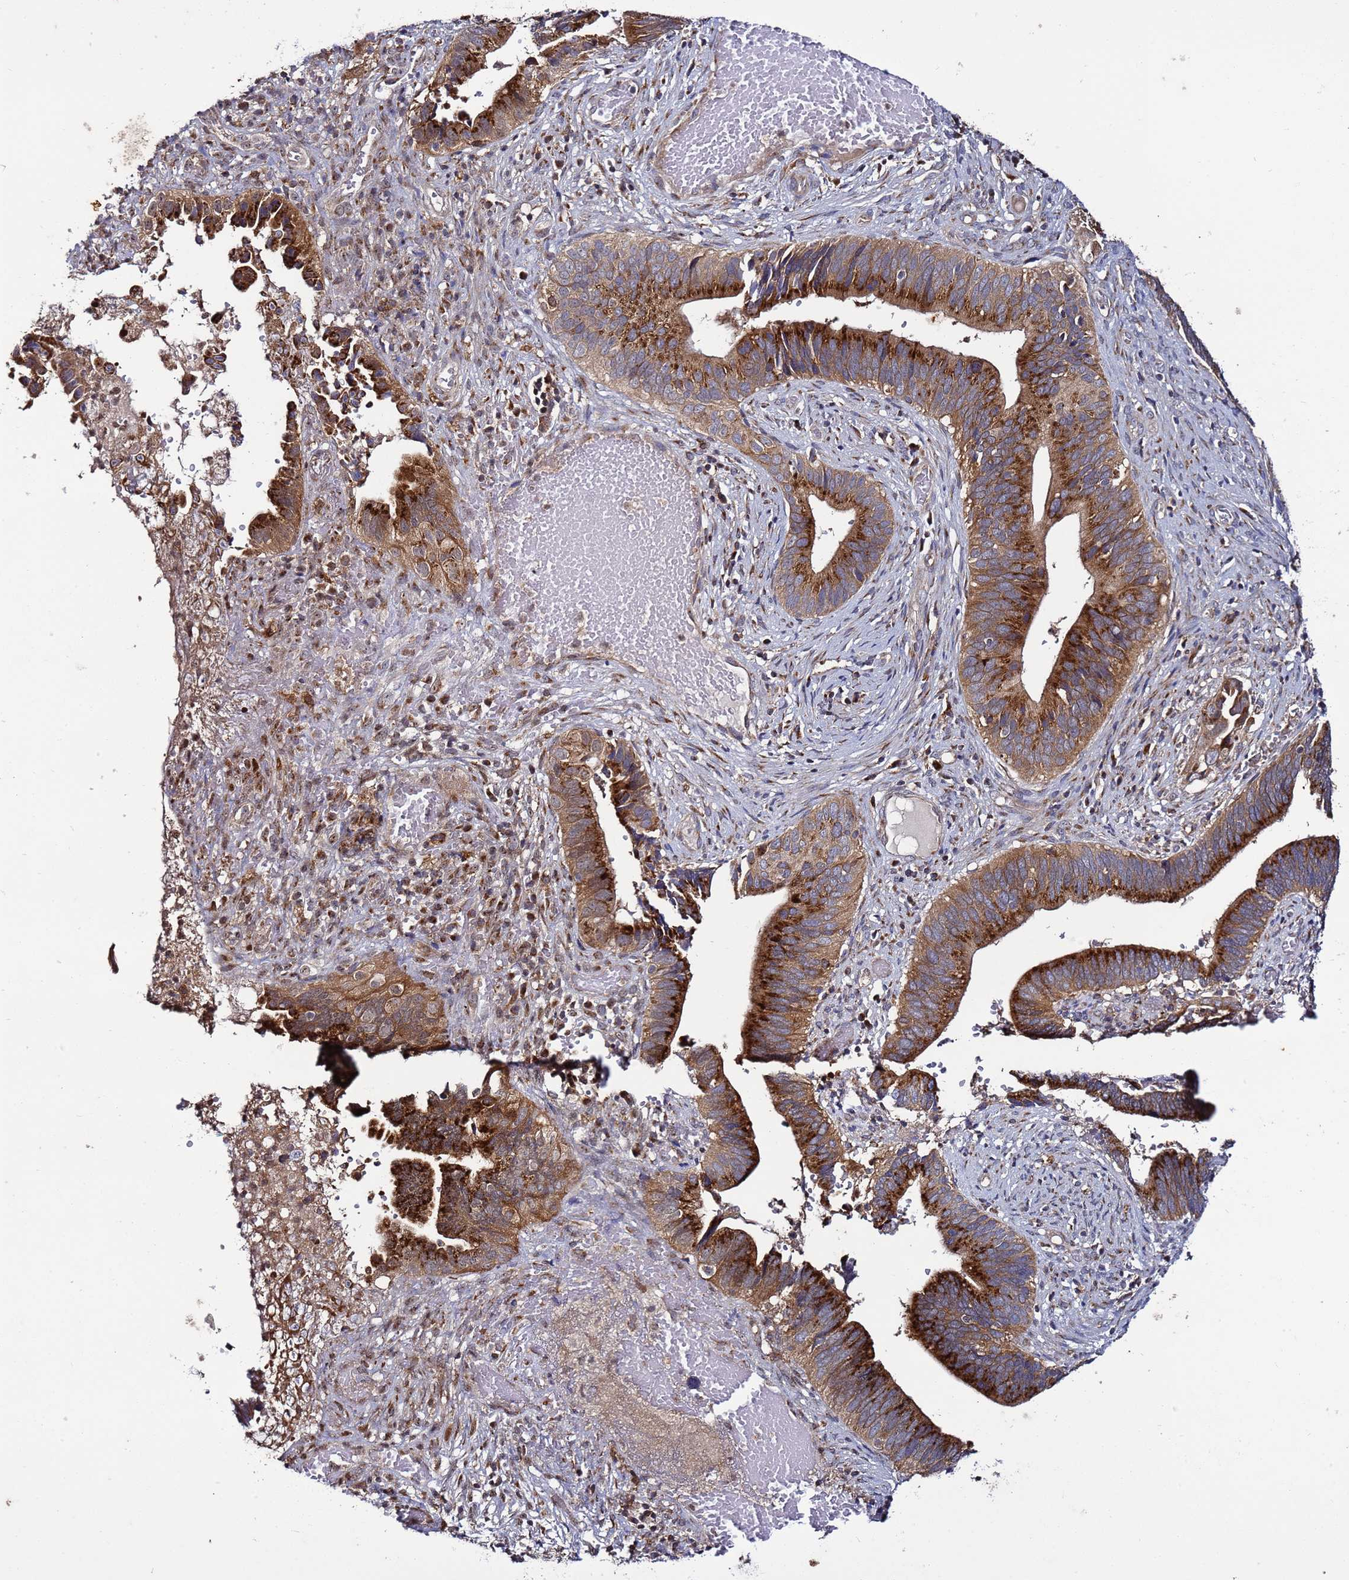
{"staining": {"intensity": "strong", "quantity": ">75%", "location": "cytoplasmic/membranous"}, "tissue": "cervical cancer", "cell_type": "Tumor cells", "image_type": "cancer", "snomed": [{"axis": "morphology", "description": "Adenocarcinoma, NOS"}, {"axis": "topography", "description": "Cervix"}], "caption": "A high amount of strong cytoplasmic/membranous expression is present in about >75% of tumor cells in cervical adenocarcinoma tissue.", "gene": "TMEM176B", "patient": {"sex": "female", "age": 42}}